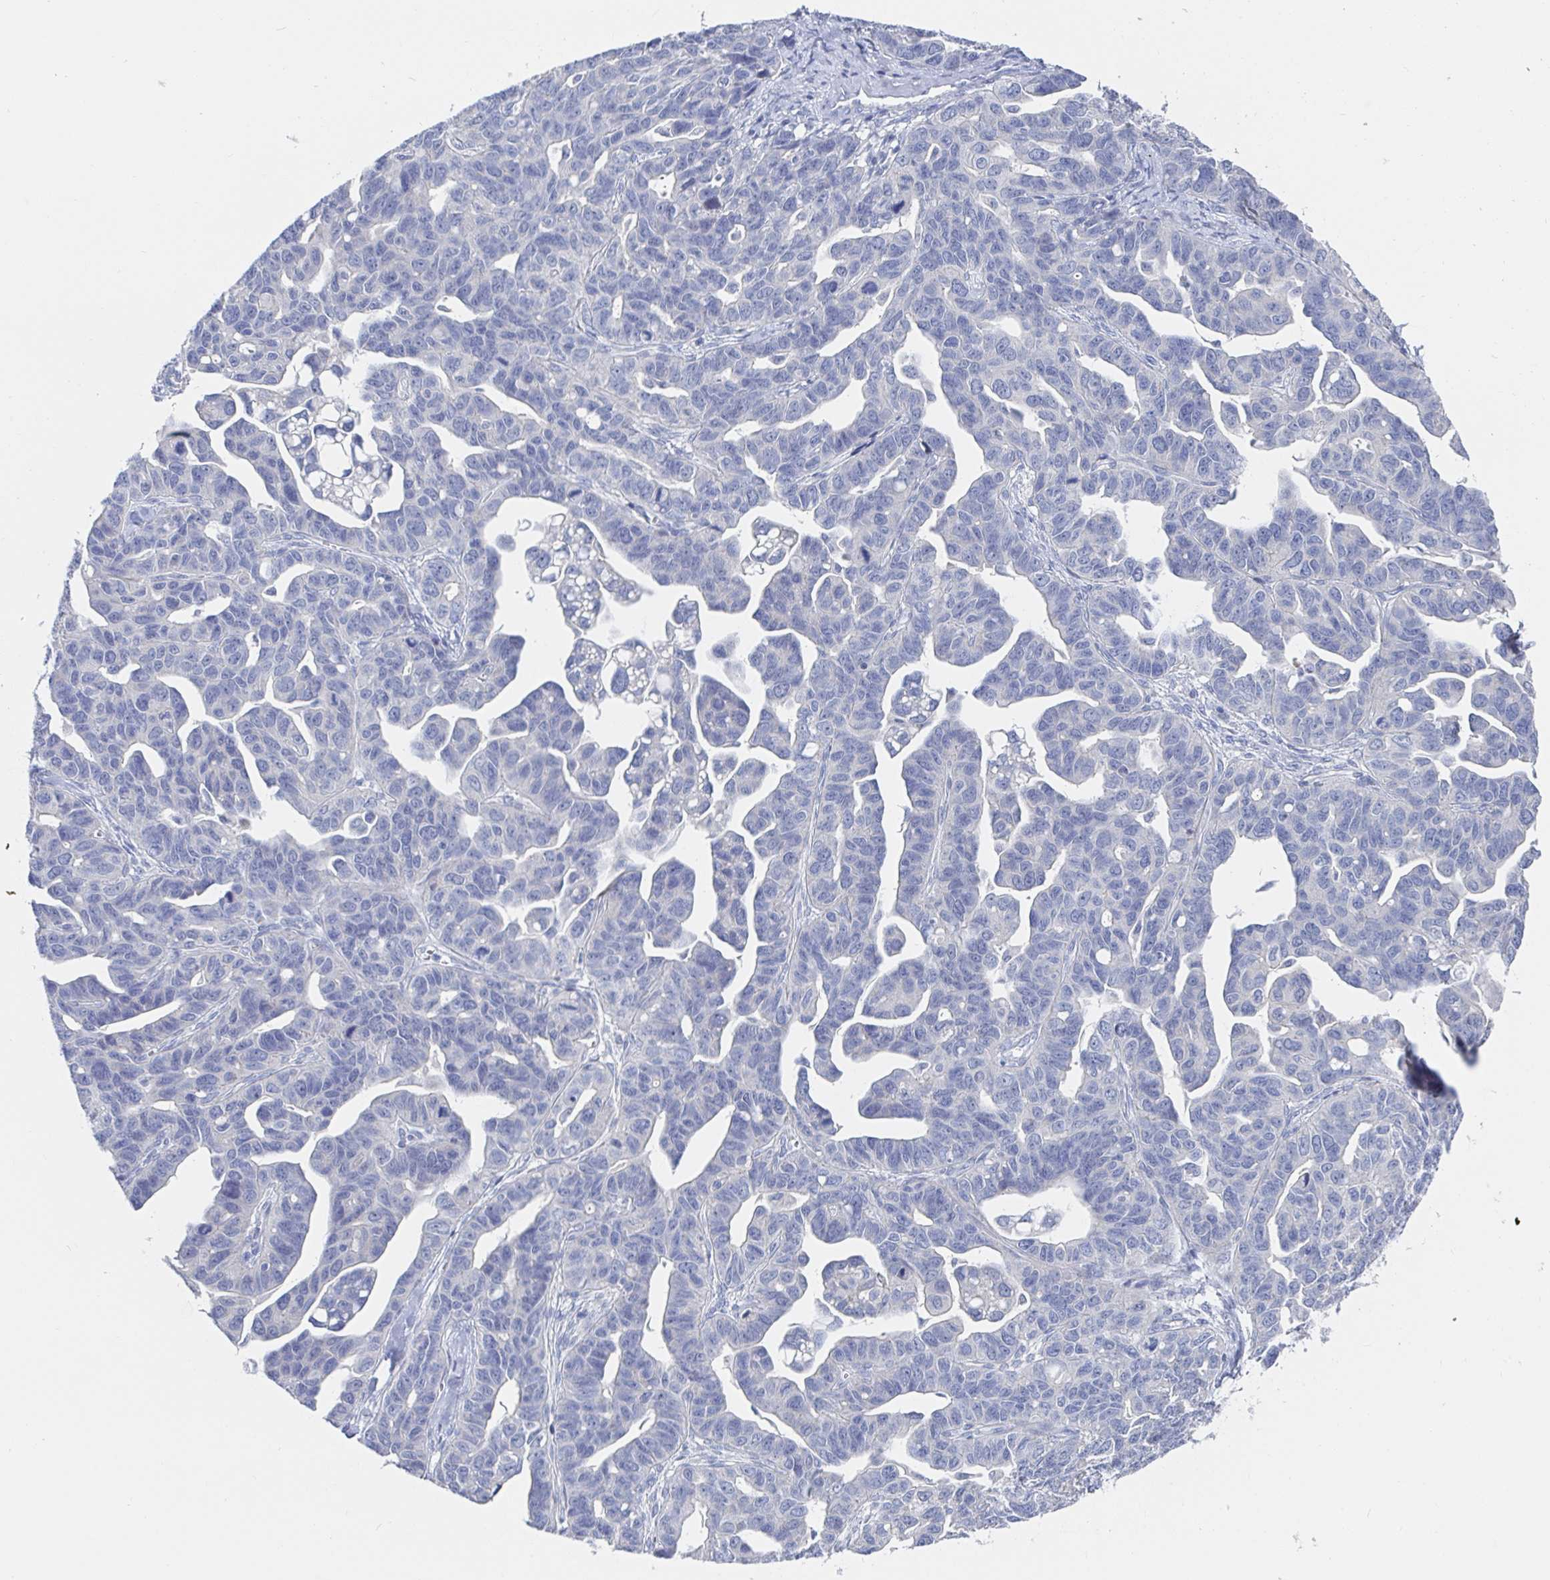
{"staining": {"intensity": "negative", "quantity": "none", "location": "none"}, "tissue": "ovarian cancer", "cell_type": "Tumor cells", "image_type": "cancer", "snomed": [{"axis": "morphology", "description": "Cystadenocarcinoma, serous, NOS"}, {"axis": "topography", "description": "Ovary"}], "caption": "The photomicrograph reveals no staining of tumor cells in ovarian serous cystadenocarcinoma.", "gene": "ZNF430", "patient": {"sex": "female", "age": 69}}